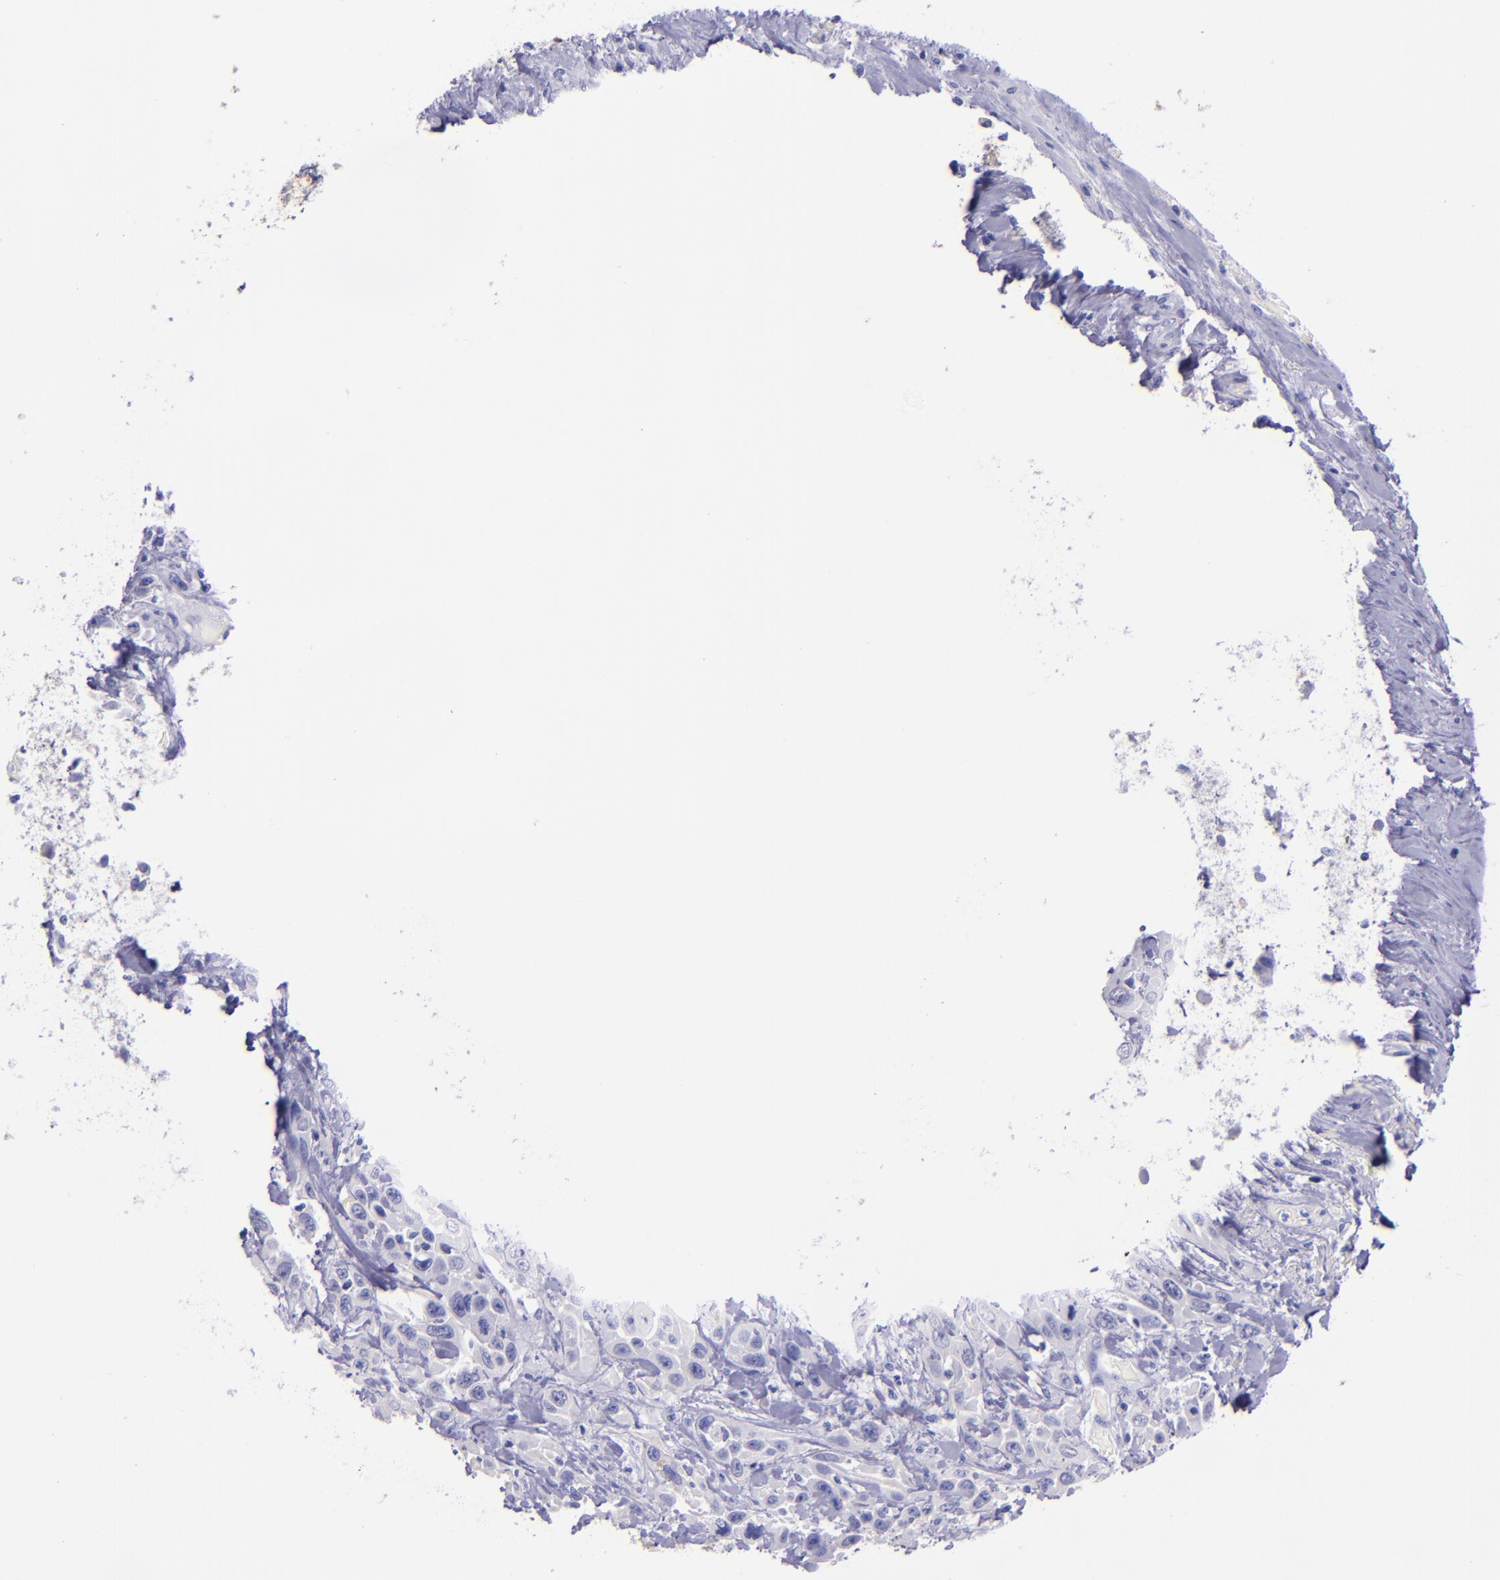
{"staining": {"intensity": "negative", "quantity": "none", "location": "none"}, "tissue": "urothelial cancer", "cell_type": "Tumor cells", "image_type": "cancer", "snomed": [{"axis": "morphology", "description": "Urothelial carcinoma, High grade"}, {"axis": "topography", "description": "Urinary bladder"}], "caption": "Urothelial cancer was stained to show a protein in brown. There is no significant expression in tumor cells.", "gene": "KRT4", "patient": {"sex": "female", "age": 84}}